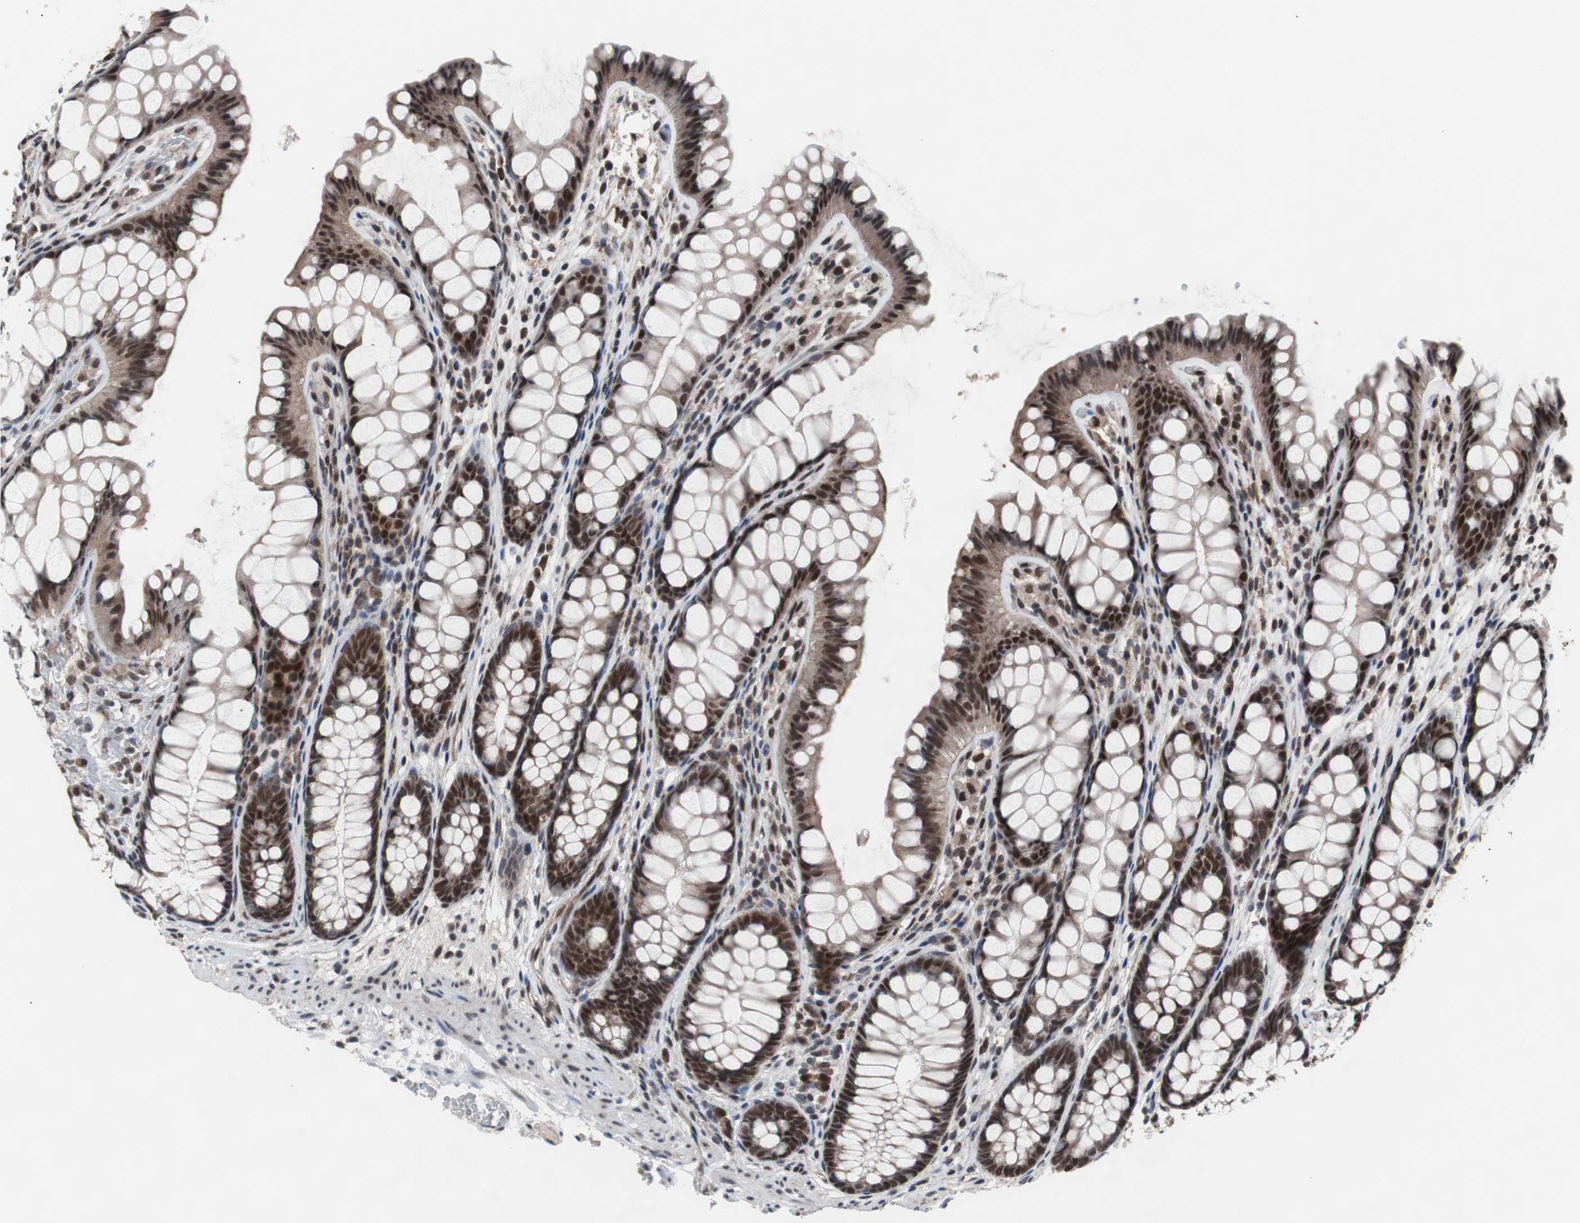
{"staining": {"intensity": "moderate", "quantity": ">75%", "location": "nuclear"}, "tissue": "colon", "cell_type": "Endothelial cells", "image_type": "normal", "snomed": [{"axis": "morphology", "description": "Normal tissue, NOS"}, {"axis": "topography", "description": "Colon"}], "caption": "Immunohistochemical staining of unremarkable human colon demonstrates moderate nuclear protein positivity in about >75% of endothelial cells.", "gene": "GTF2F2", "patient": {"sex": "female", "age": 55}}